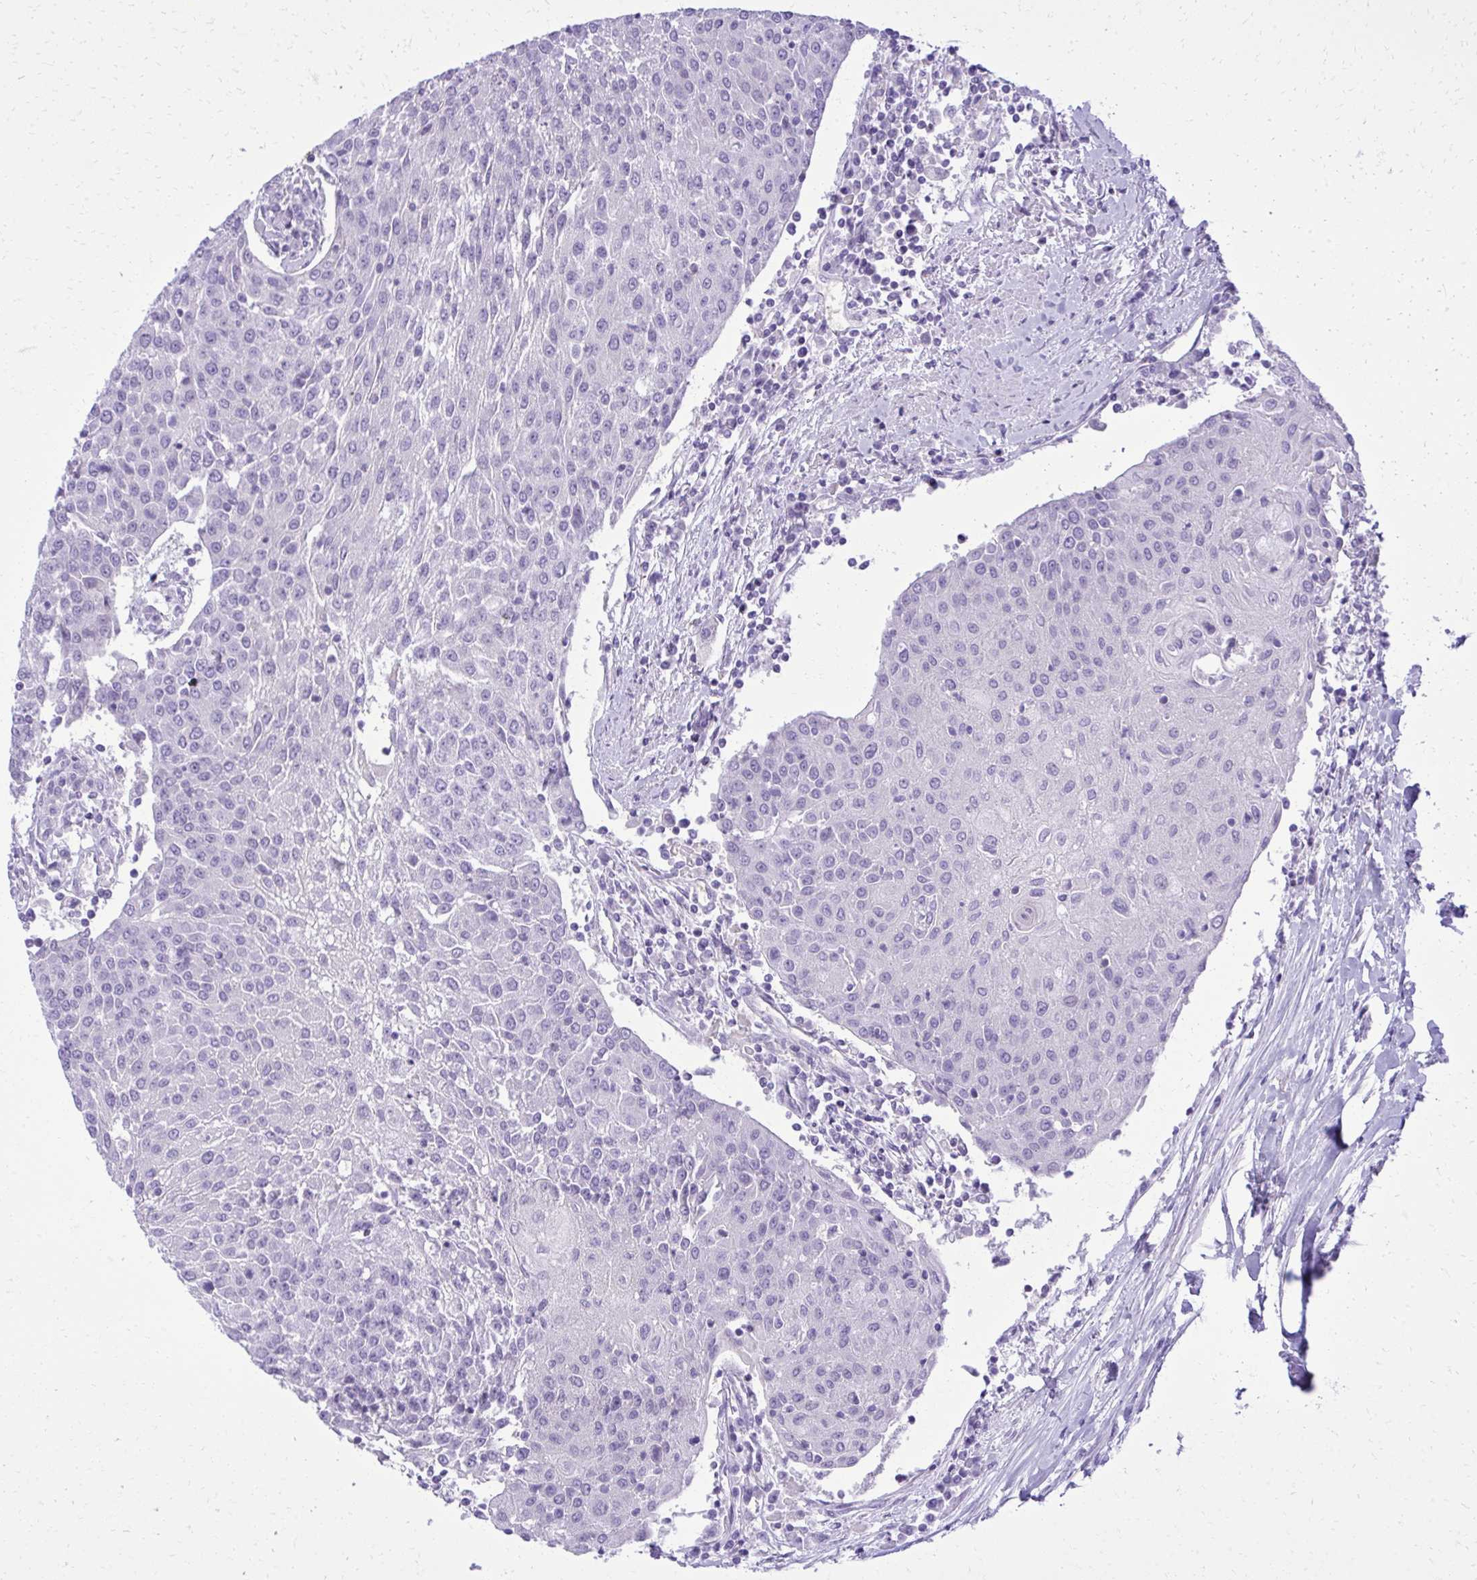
{"staining": {"intensity": "negative", "quantity": "none", "location": "none"}, "tissue": "urothelial cancer", "cell_type": "Tumor cells", "image_type": "cancer", "snomed": [{"axis": "morphology", "description": "Urothelial carcinoma, High grade"}, {"axis": "topography", "description": "Urinary bladder"}], "caption": "High-grade urothelial carcinoma stained for a protein using immunohistochemistry (IHC) exhibits no expression tumor cells.", "gene": "PITPNM3", "patient": {"sex": "female", "age": 85}}